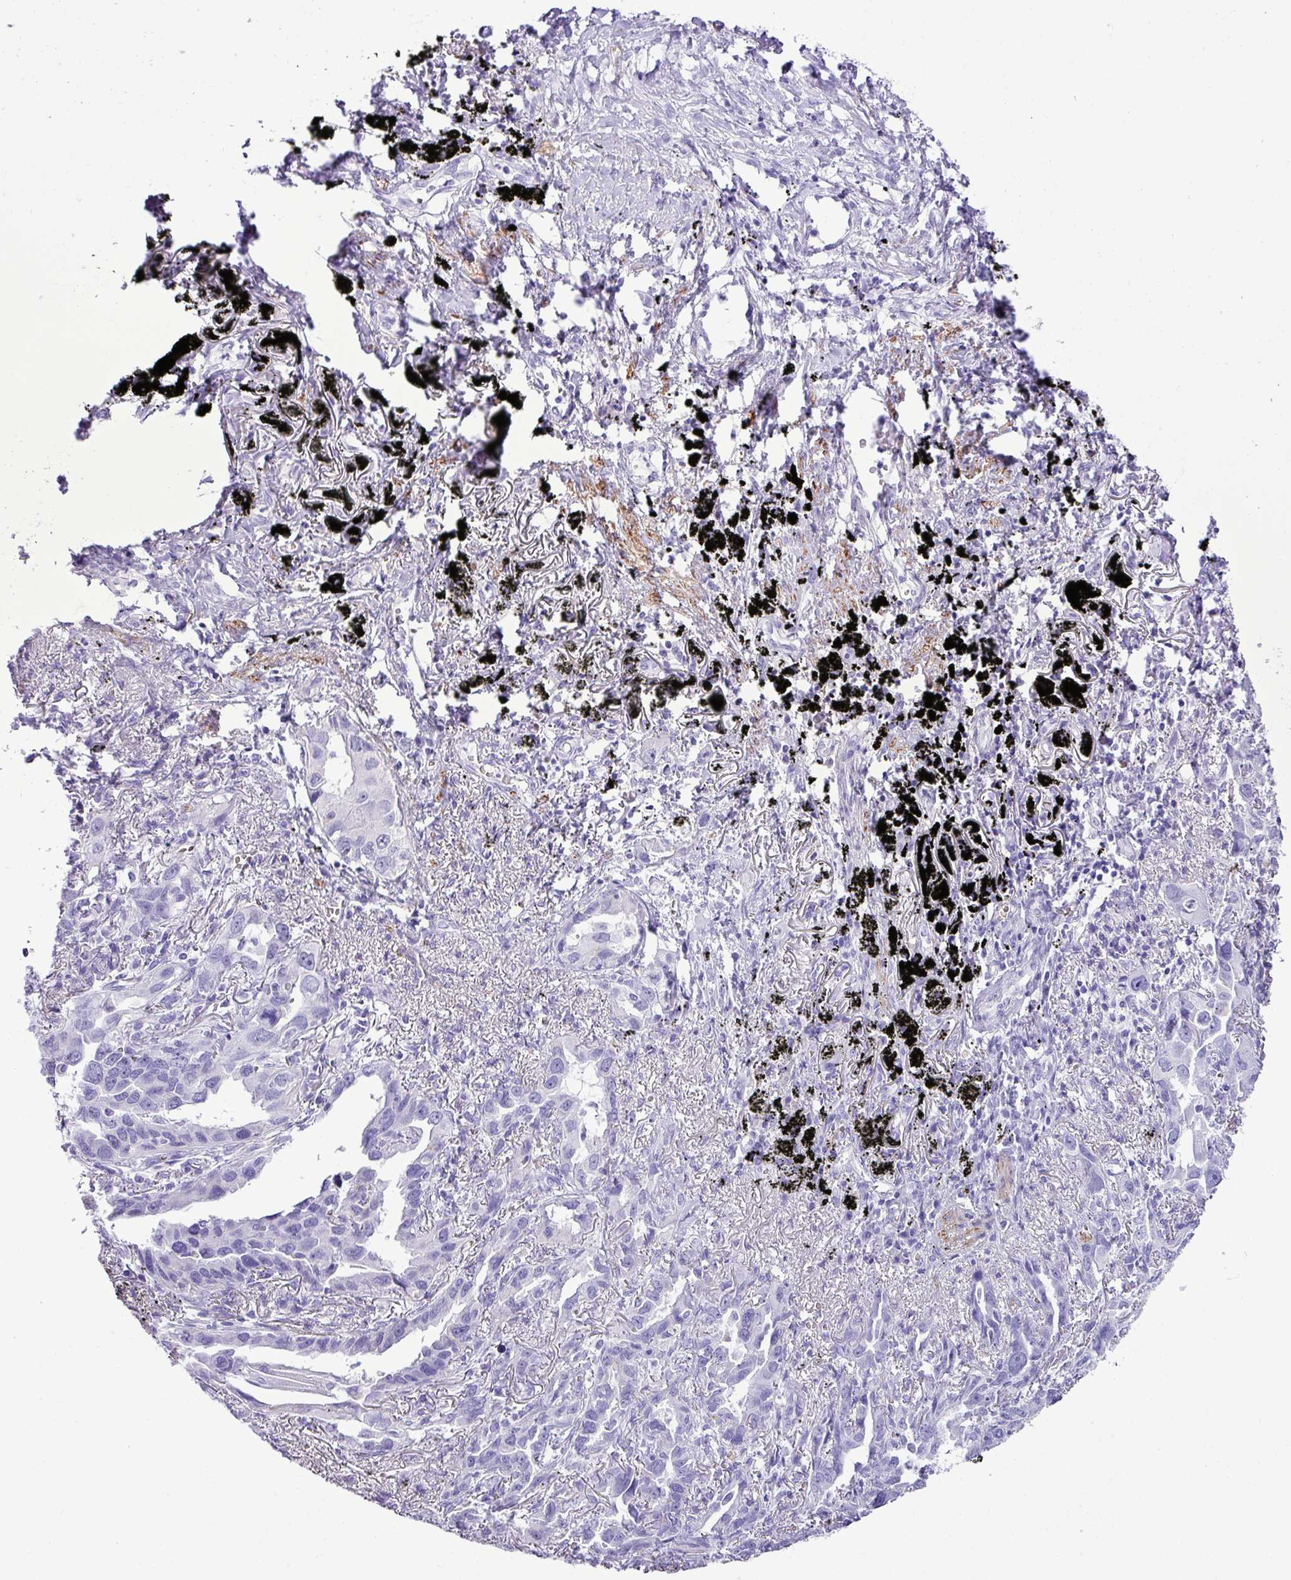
{"staining": {"intensity": "negative", "quantity": "none", "location": "none"}, "tissue": "lung cancer", "cell_type": "Tumor cells", "image_type": "cancer", "snomed": [{"axis": "morphology", "description": "Adenocarcinoma, NOS"}, {"axis": "topography", "description": "Lung"}], "caption": "IHC micrograph of human adenocarcinoma (lung) stained for a protein (brown), which demonstrates no positivity in tumor cells.", "gene": "ZSCAN5A", "patient": {"sex": "male", "age": 67}}